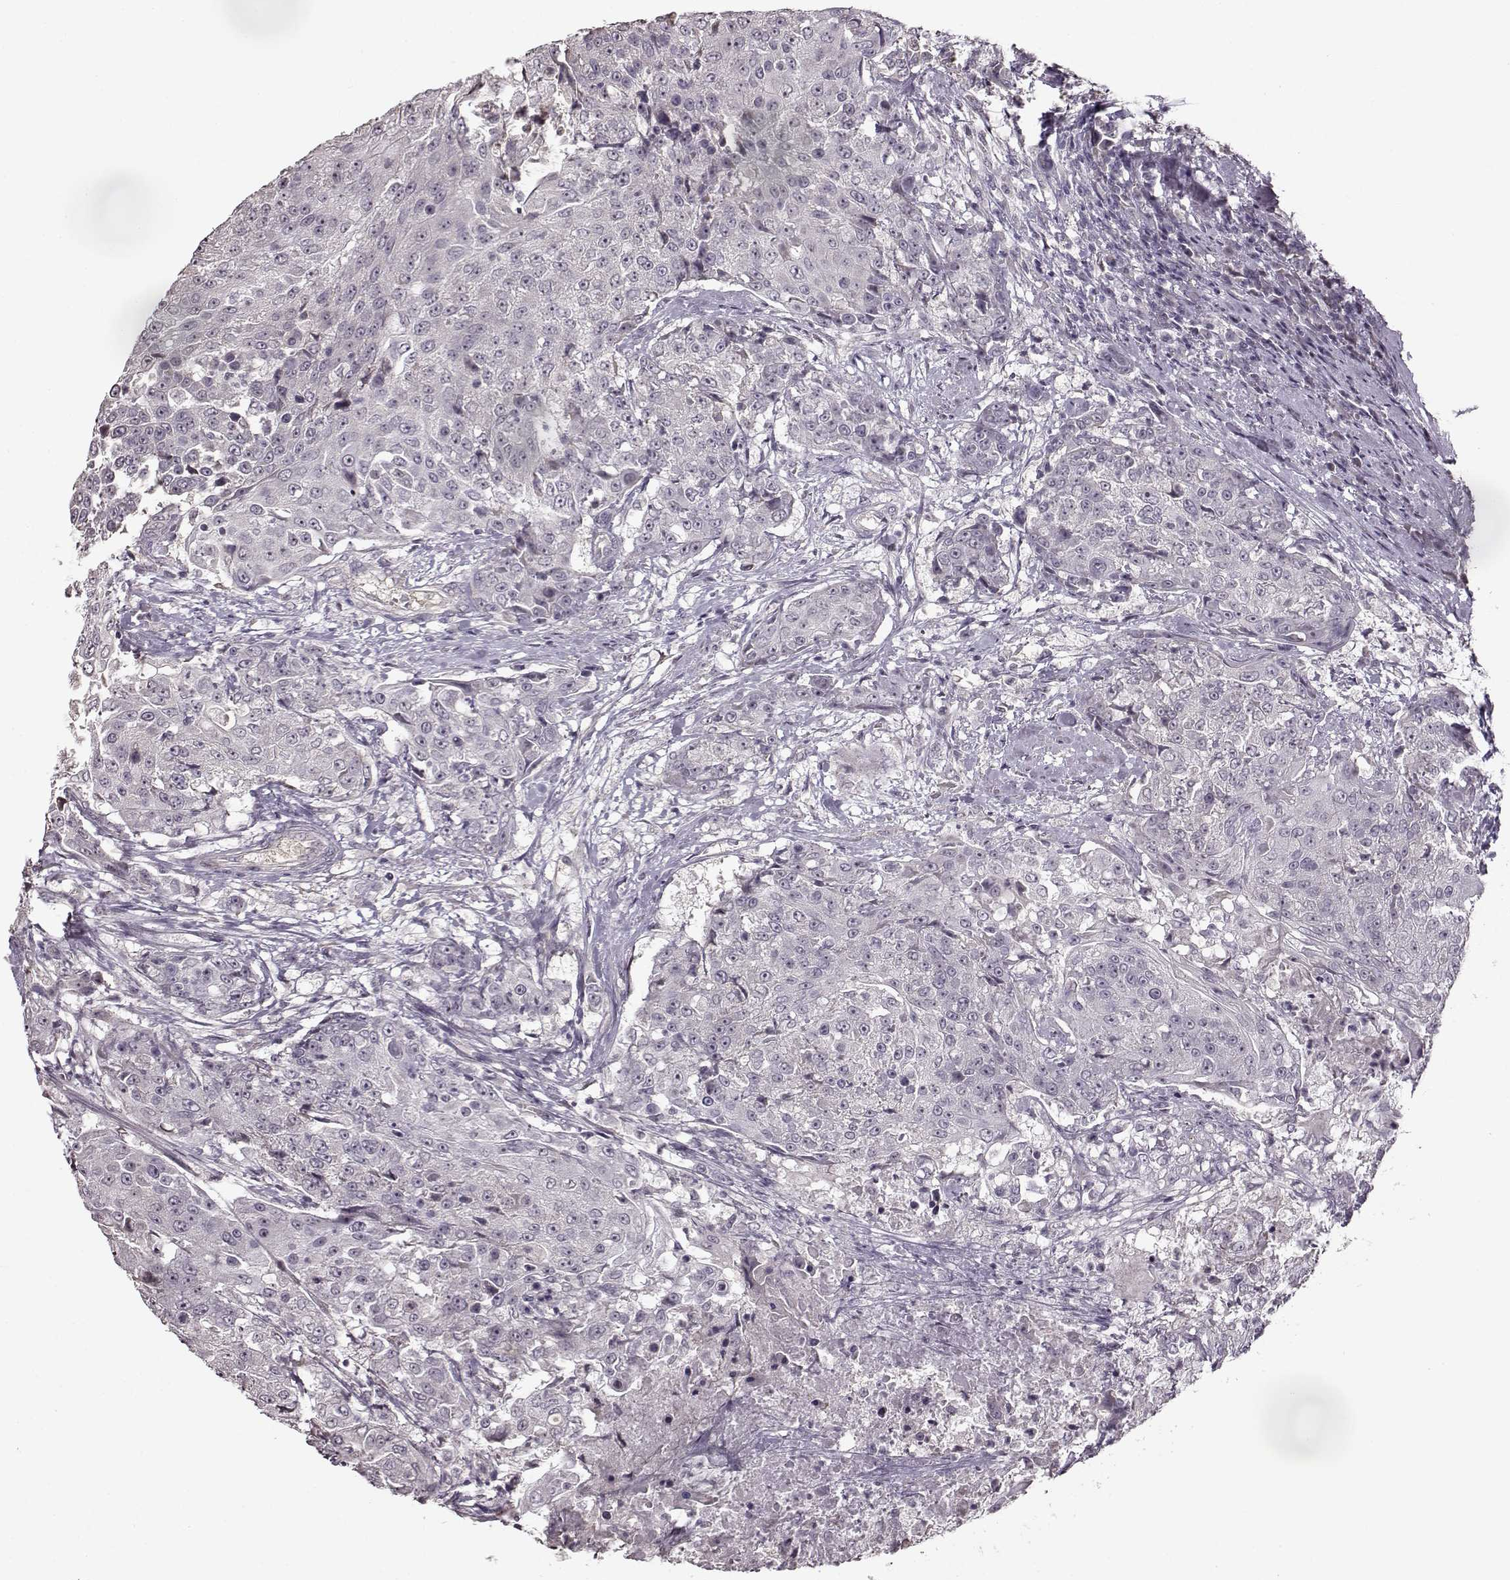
{"staining": {"intensity": "negative", "quantity": "none", "location": "none"}, "tissue": "urothelial cancer", "cell_type": "Tumor cells", "image_type": "cancer", "snomed": [{"axis": "morphology", "description": "Urothelial carcinoma, High grade"}, {"axis": "topography", "description": "Urinary bladder"}], "caption": "High-grade urothelial carcinoma was stained to show a protein in brown. There is no significant staining in tumor cells.", "gene": "FSHB", "patient": {"sex": "female", "age": 63}}